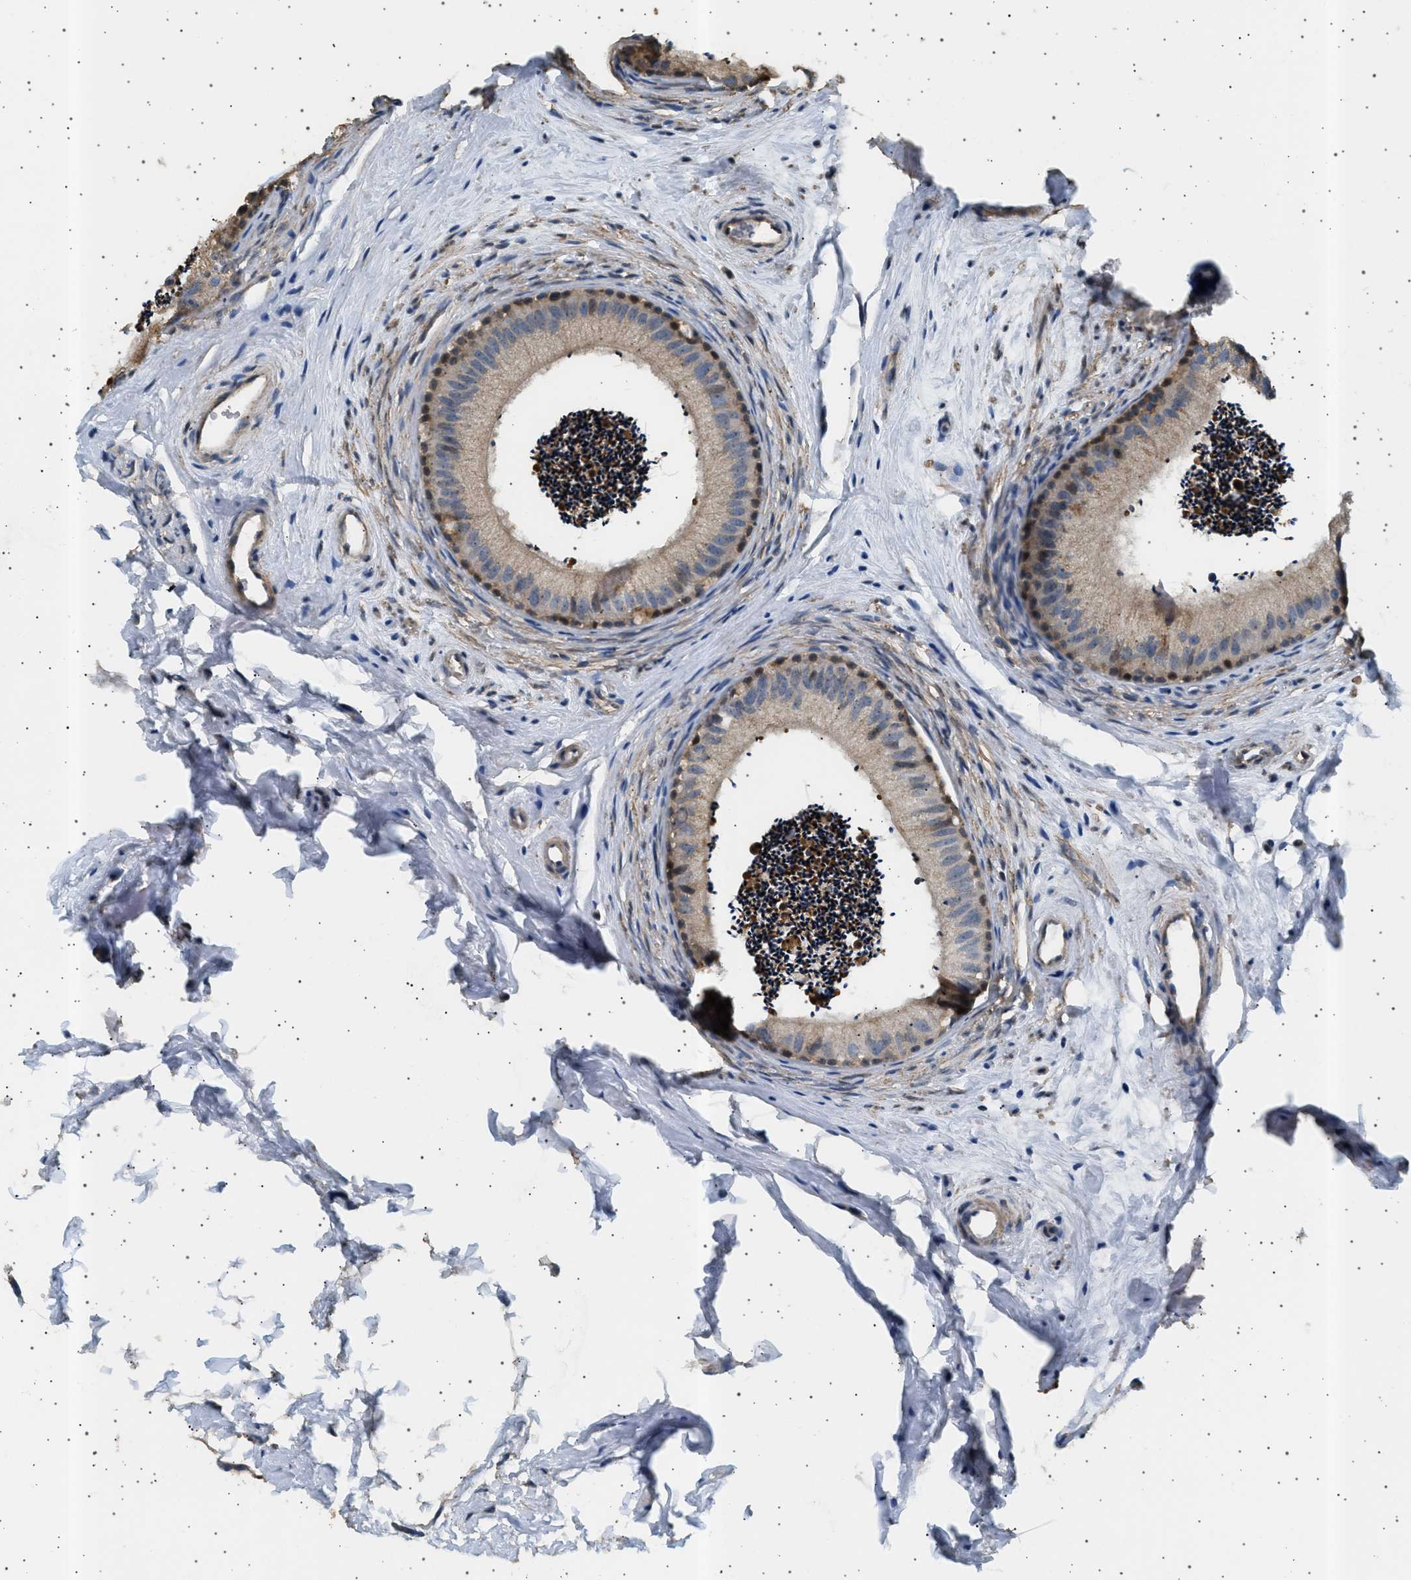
{"staining": {"intensity": "moderate", "quantity": "25%-75%", "location": "cytoplasmic/membranous"}, "tissue": "epididymis", "cell_type": "Glandular cells", "image_type": "normal", "snomed": [{"axis": "morphology", "description": "Normal tissue, NOS"}, {"axis": "topography", "description": "Epididymis"}], "caption": "Normal epididymis reveals moderate cytoplasmic/membranous positivity in about 25%-75% of glandular cells, visualized by immunohistochemistry. Nuclei are stained in blue.", "gene": "KCNA4", "patient": {"sex": "male", "age": 56}}